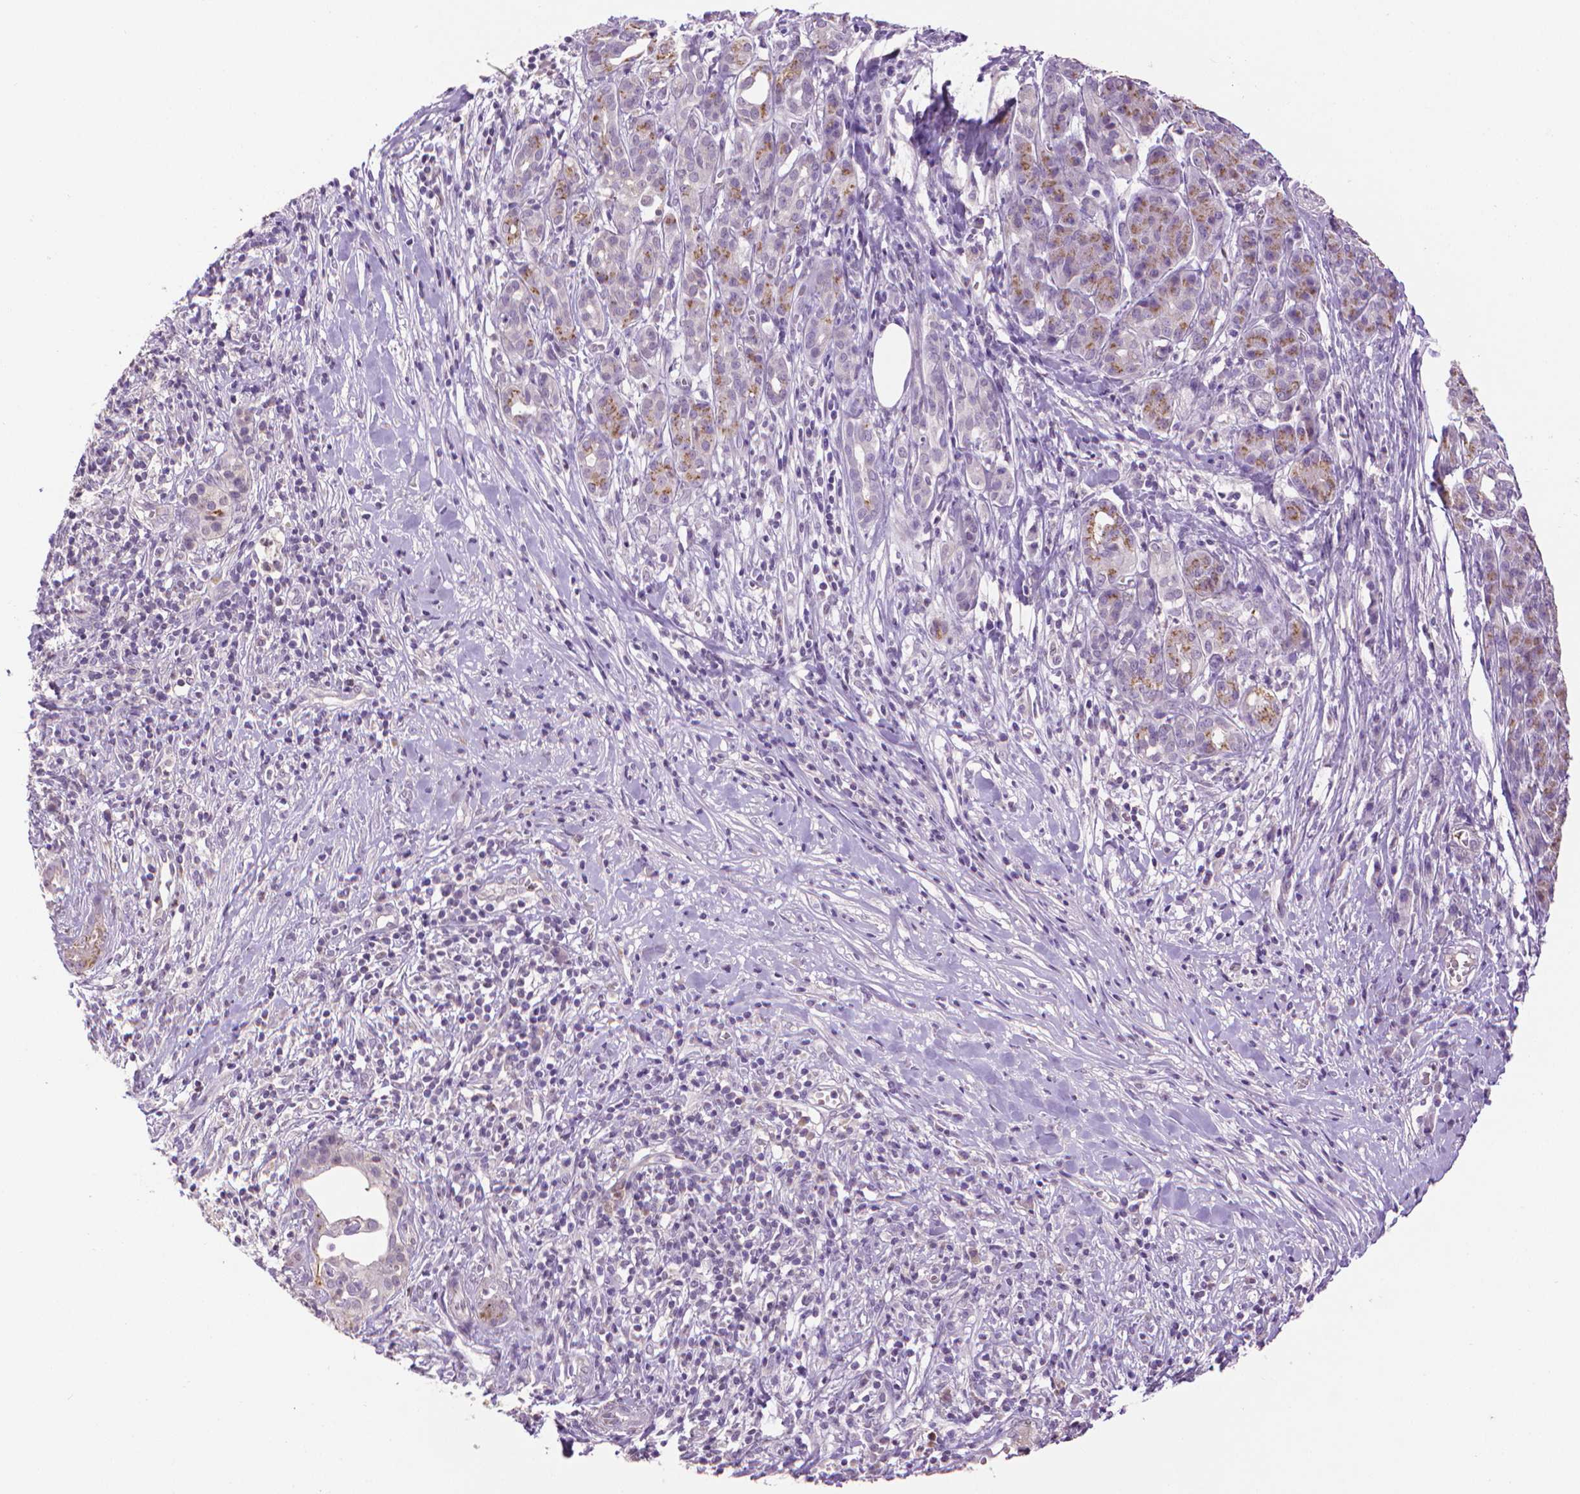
{"staining": {"intensity": "moderate", "quantity": "<25%", "location": "cytoplasmic/membranous"}, "tissue": "pancreatic cancer", "cell_type": "Tumor cells", "image_type": "cancer", "snomed": [{"axis": "morphology", "description": "Adenocarcinoma, NOS"}, {"axis": "topography", "description": "Pancreas"}], "caption": "An immunohistochemistry micrograph of tumor tissue is shown. Protein staining in brown shows moderate cytoplasmic/membranous positivity in pancreatic cancer (adenocarcinoma) within tumor cells.", "gene": "CDKN2D", "patient": {"sex": "male", "age": 61}}